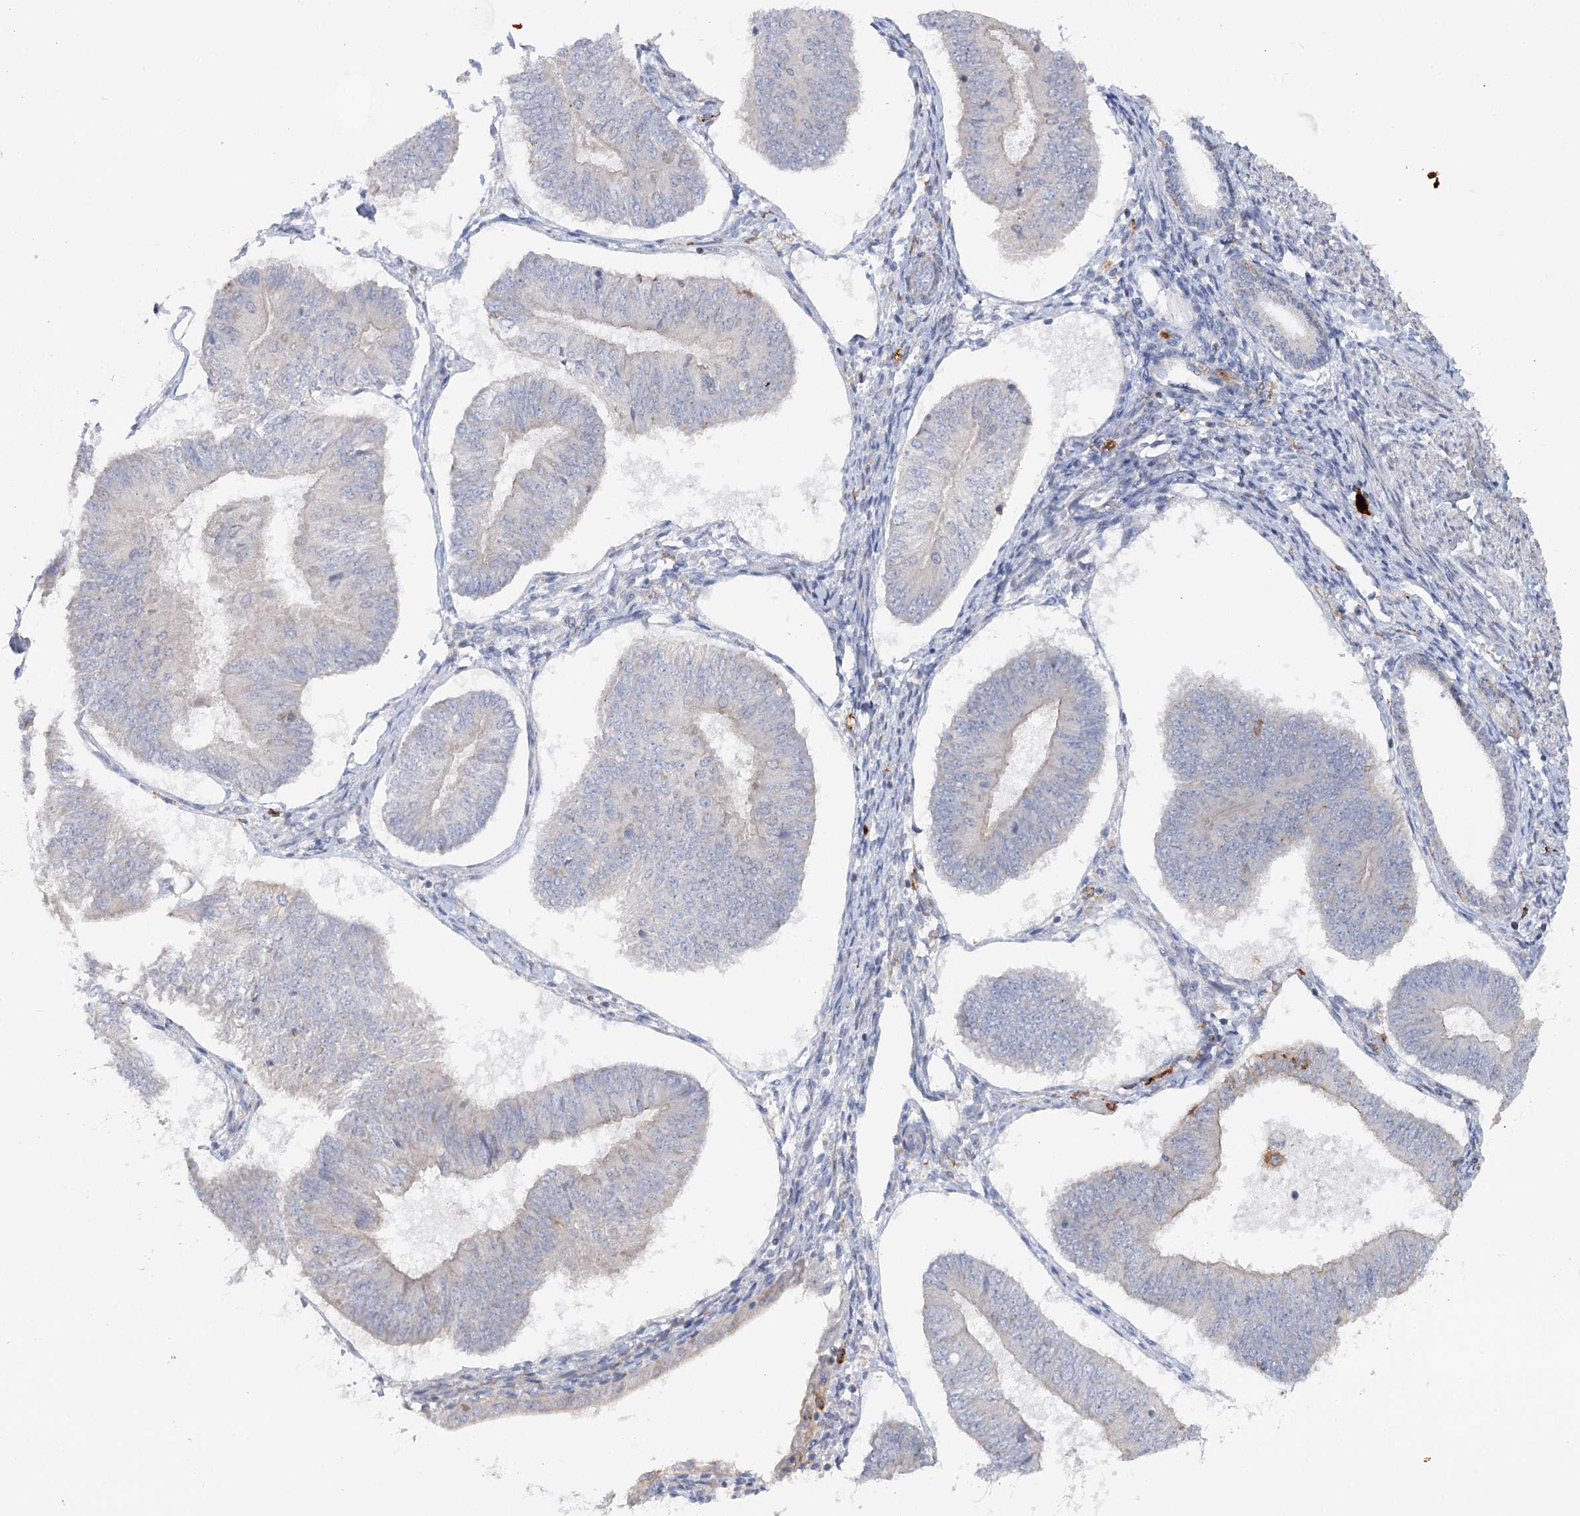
{"staining": {"intensity": "moderate", "quantity": "<25%", "location": "cytoplasmic/membranous"}, "tissue": "endometrial cancer", "cell_type": "Tumor cells", "image_type": "cancer", "snomed": [{"axis": "morphology", "description": "Adenocarcinoma, NOS"}, {"axis": "topography", "description": "Endometrium"}], "caption": "Approximately <25% of tumor cells in human endometrial adenocarcinoma demonstrate moderate cytoplasmic/membranous protein expression as visualized by brown immunohistochemical staining.", "gene": "SCN11A", "patient": {"sex": "female", "age": 58}}